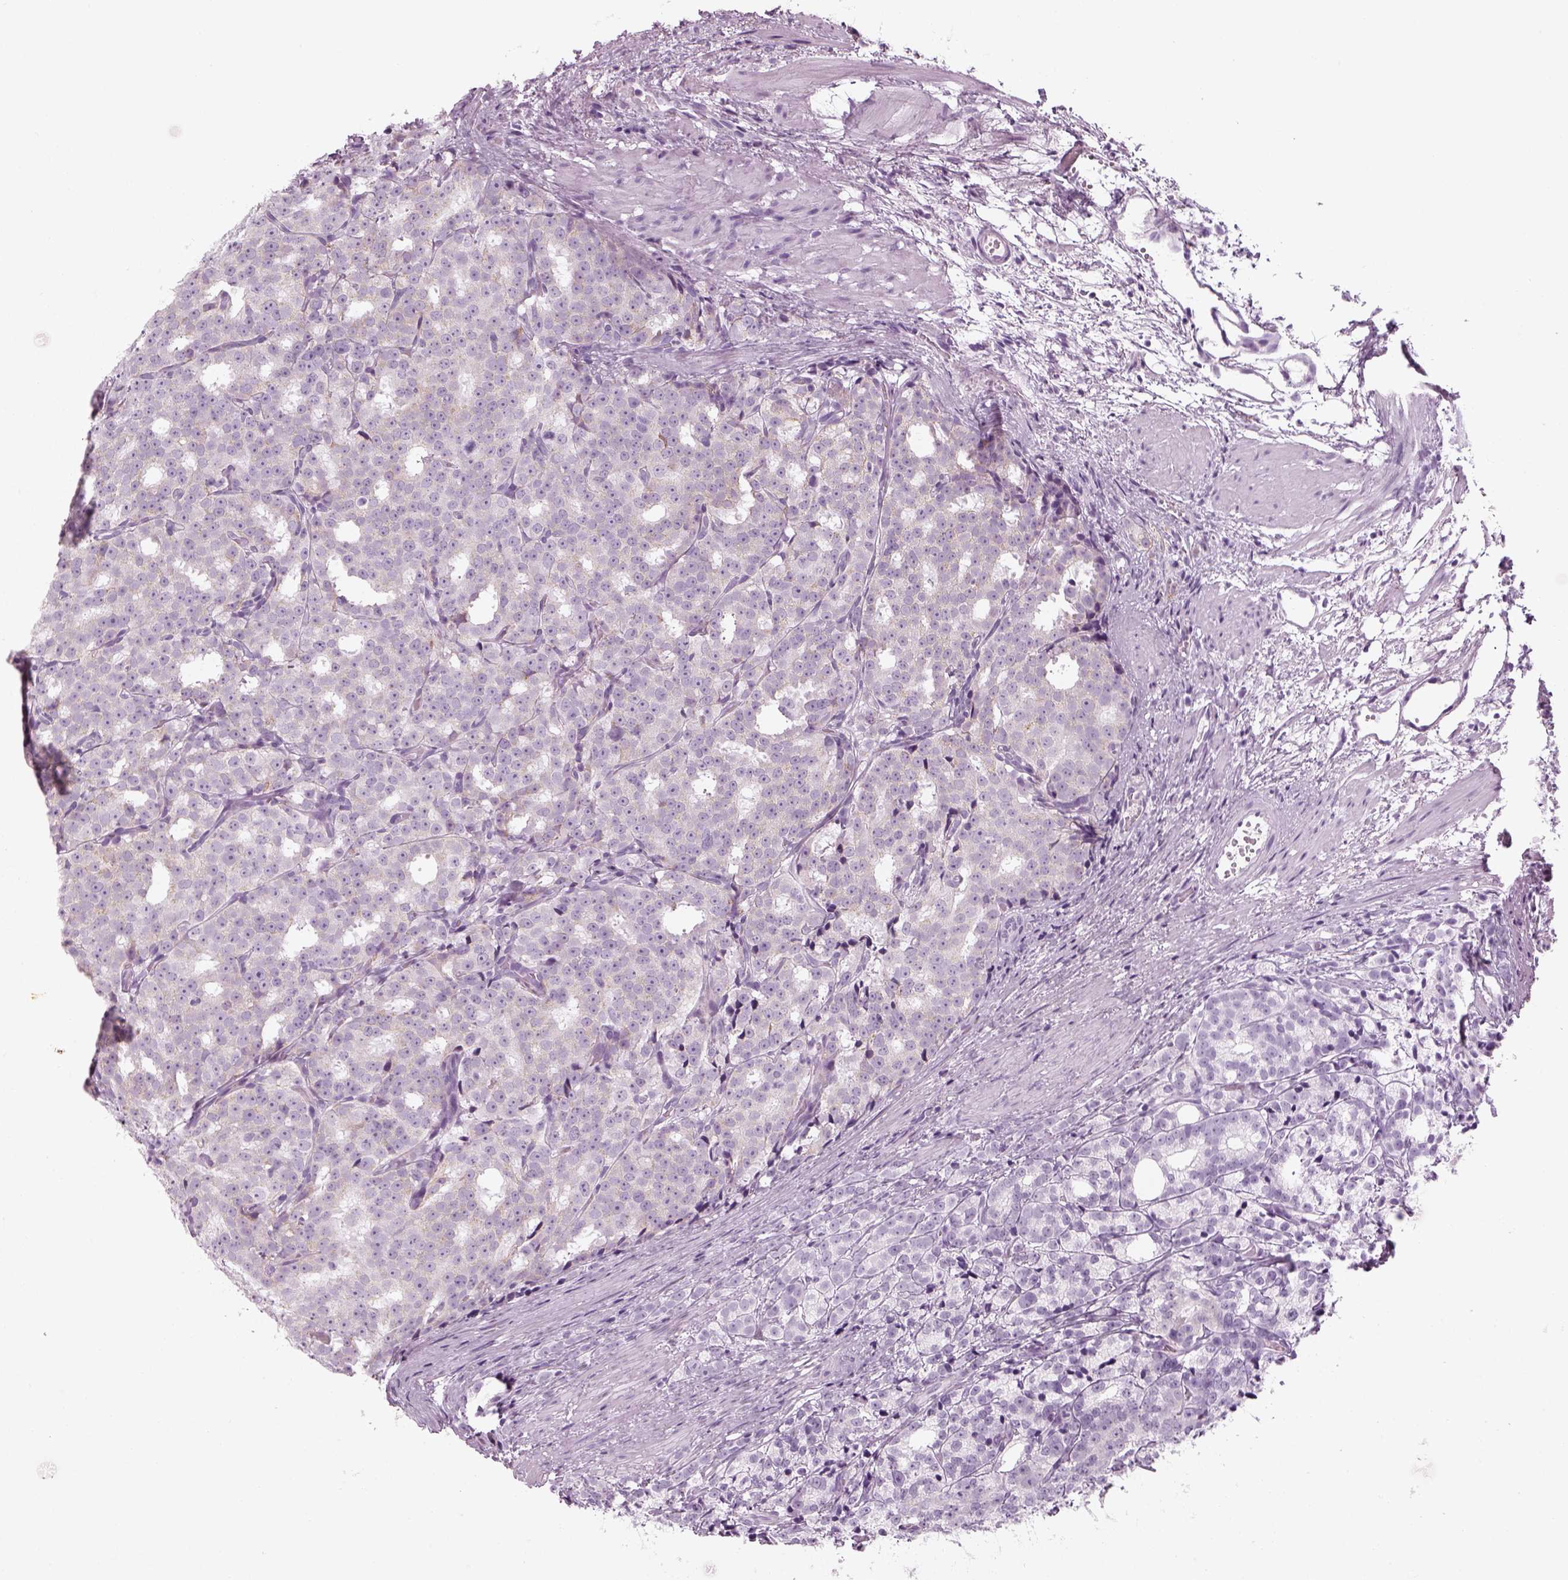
{"staining": {"intensity": "negative", "quantity": "none", "location": "none"}, "tissue": "prostate cancer", "cell_type": "Tumor cells", "image_type": "cancer", "snomed": [{"axis": "morphology", "description": "Adenocarcinoma, High grade"}, {"axis": "topography", "description": "Prostate"}], "caption": "Immunohistochemistry (IHC) of human prostate cancer (high-grade adenocarcinoma) reveals no positivity in tumor cells. Brightfield microscopy of immunohistochemistry (IHC) stained with DAB (3,3'-diaminobenzidine) (brown) and hematoxylin (blue), captured at high magnification.", "gene": "SAG", "patient": {"sex": "male", "age": 53}}